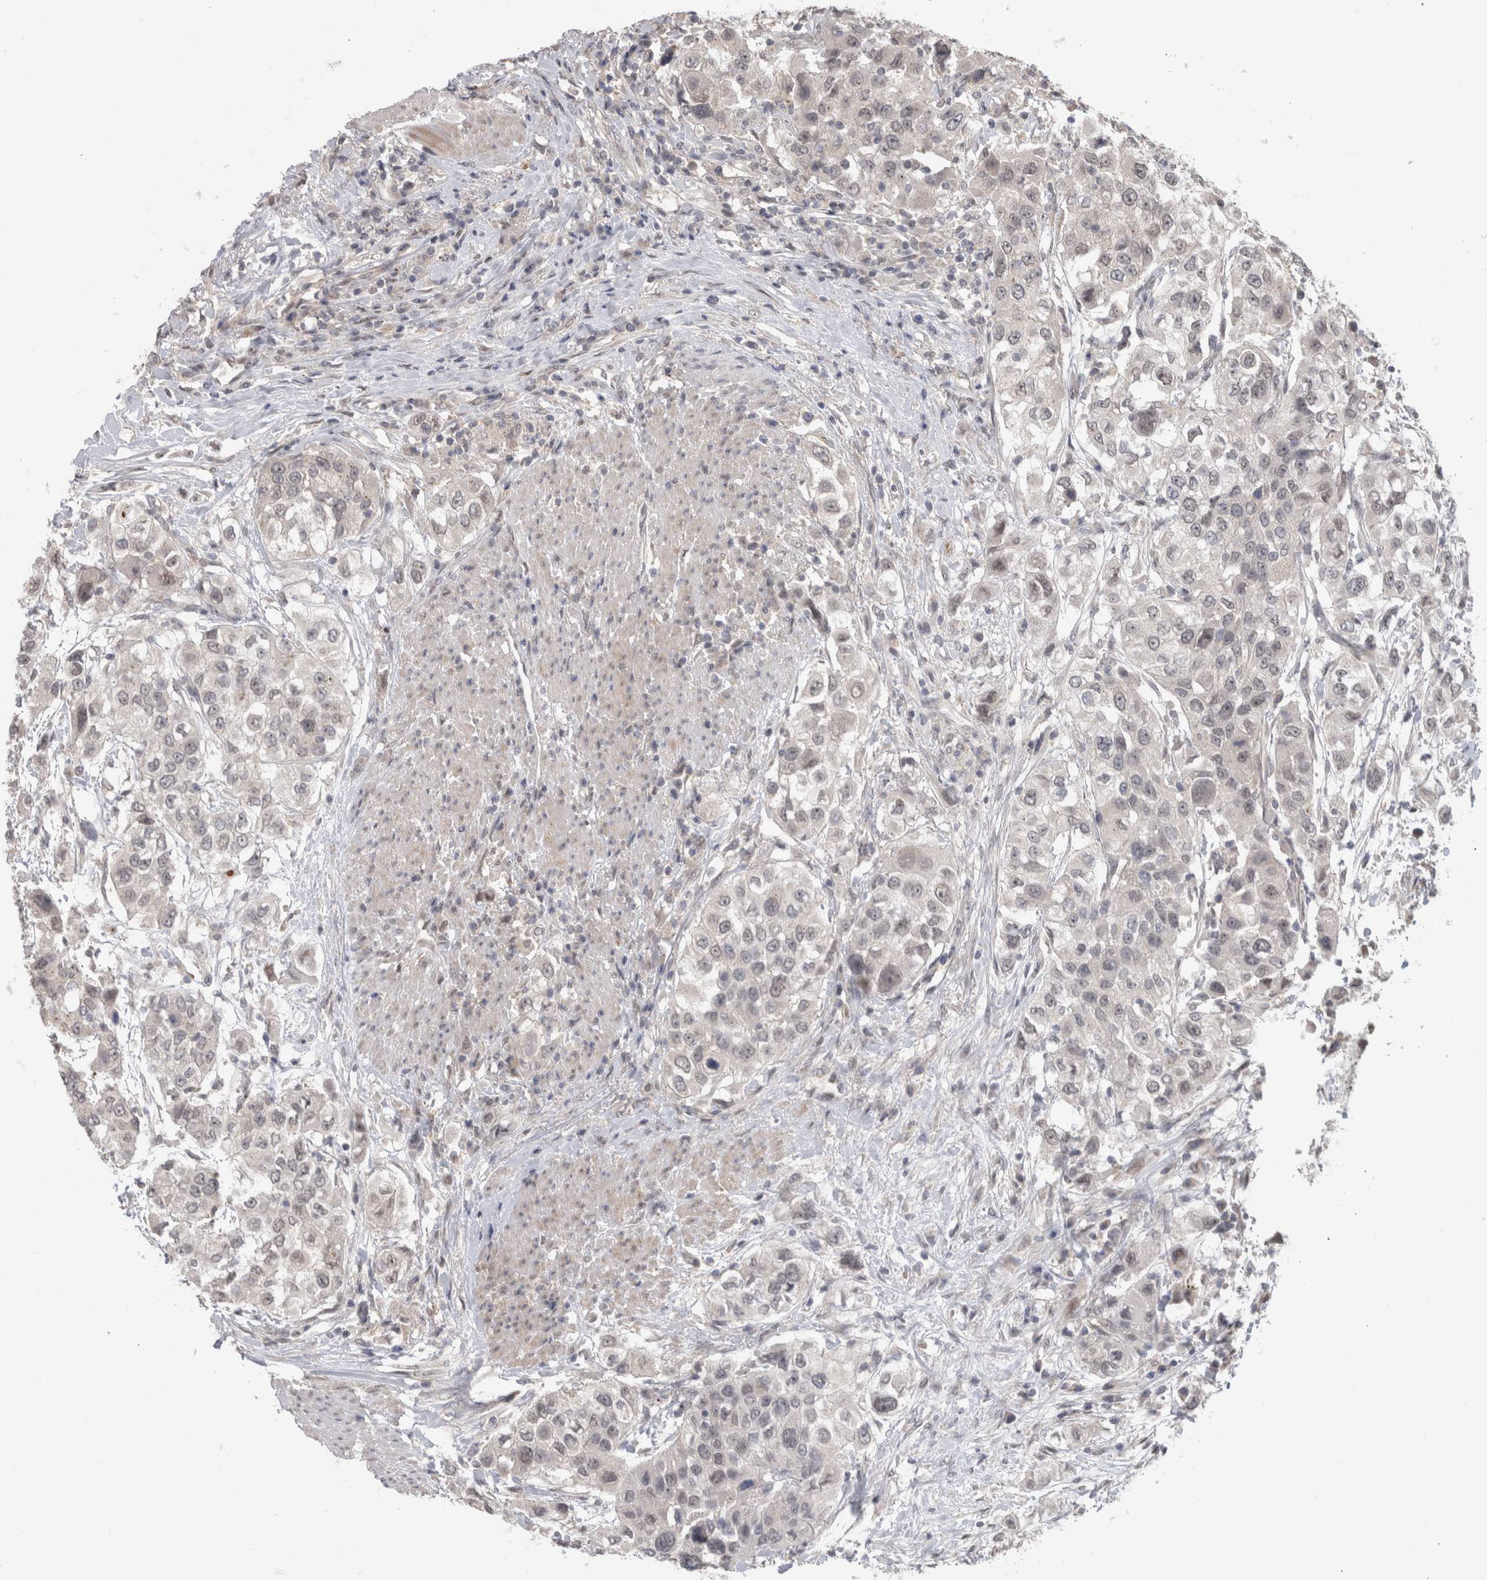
{"staining": {"intensity": "negative", "quantity": "none", "location": "none"}, "tissue": "urothelial cancer", "cell_type": "Tumor cells", "image_type": "cancer", "snomed": [{"axis": "morphology", "description": "Urothelial carcinoma, High grade"}, {"axis": "topography", "description": "Urinary bladder"}], "caption": "Tumor cells are negative for brown protein staining in high-grade urothelial carcinoma.", "gene": "MTBP", "patient": {"sex": "female", "age": 80}}